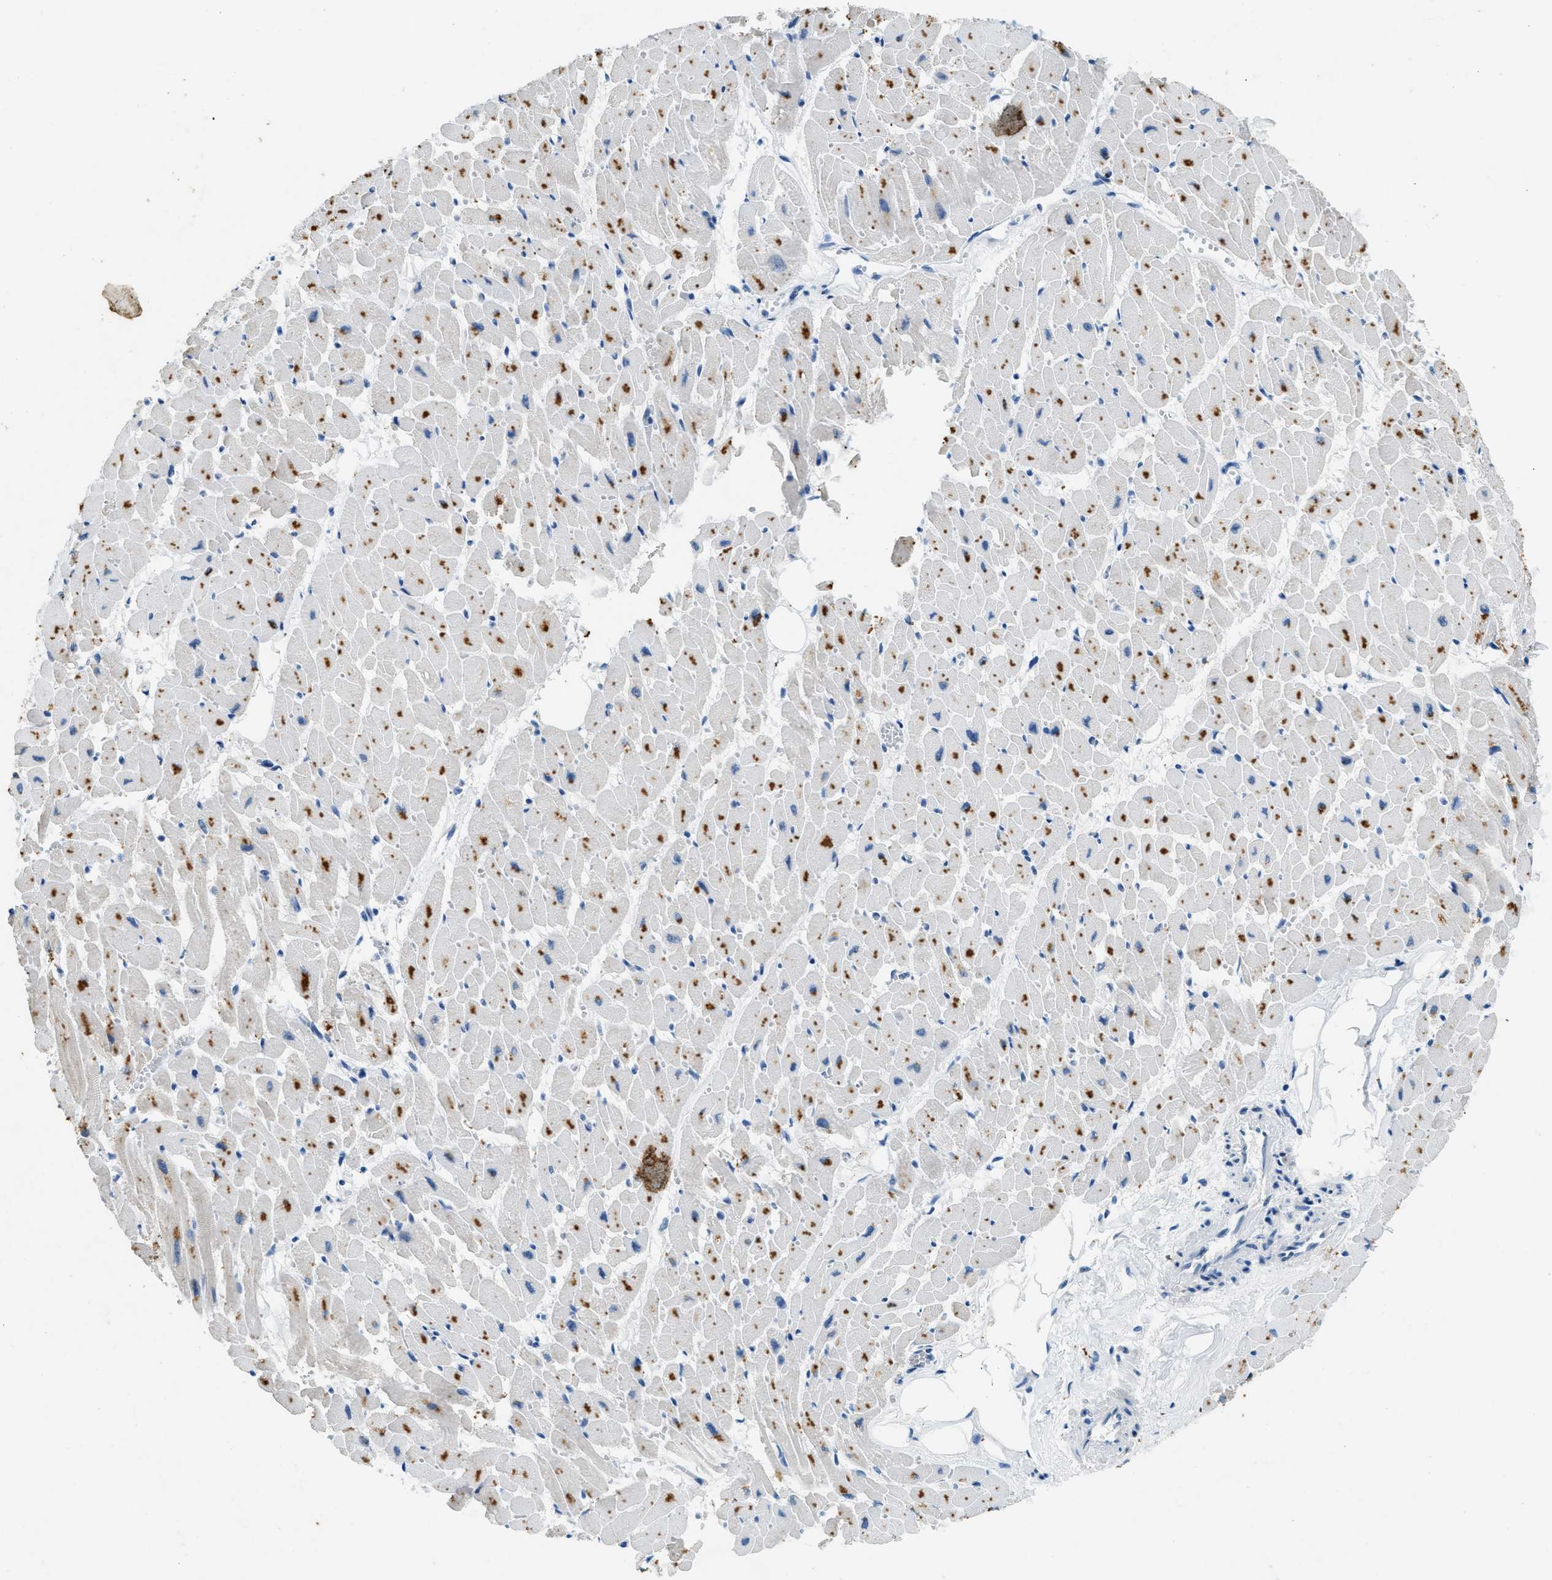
{"staining": {"intensity": "moderate", "quantity": "25%-75%", "location": "cytoplasmic/membranous"}, "tissue": "heart muscle", "cell_type": "Cardiomyocytes", "image_type": "normal", "snomed": [{"axis": "morphology", "description": "Normal tissue, NOS"}, {"axis": "topography", "description": "Heart"}], "caption": "Unremarkable heart muscle was stained to show a protein in brown. There is medium levels of moderate cytoplasmic/membranous staining in about 25%-75% of cardiomyocytes.", "gene": "CFAP20", "patient": {"sex": "female", "age": 19}}